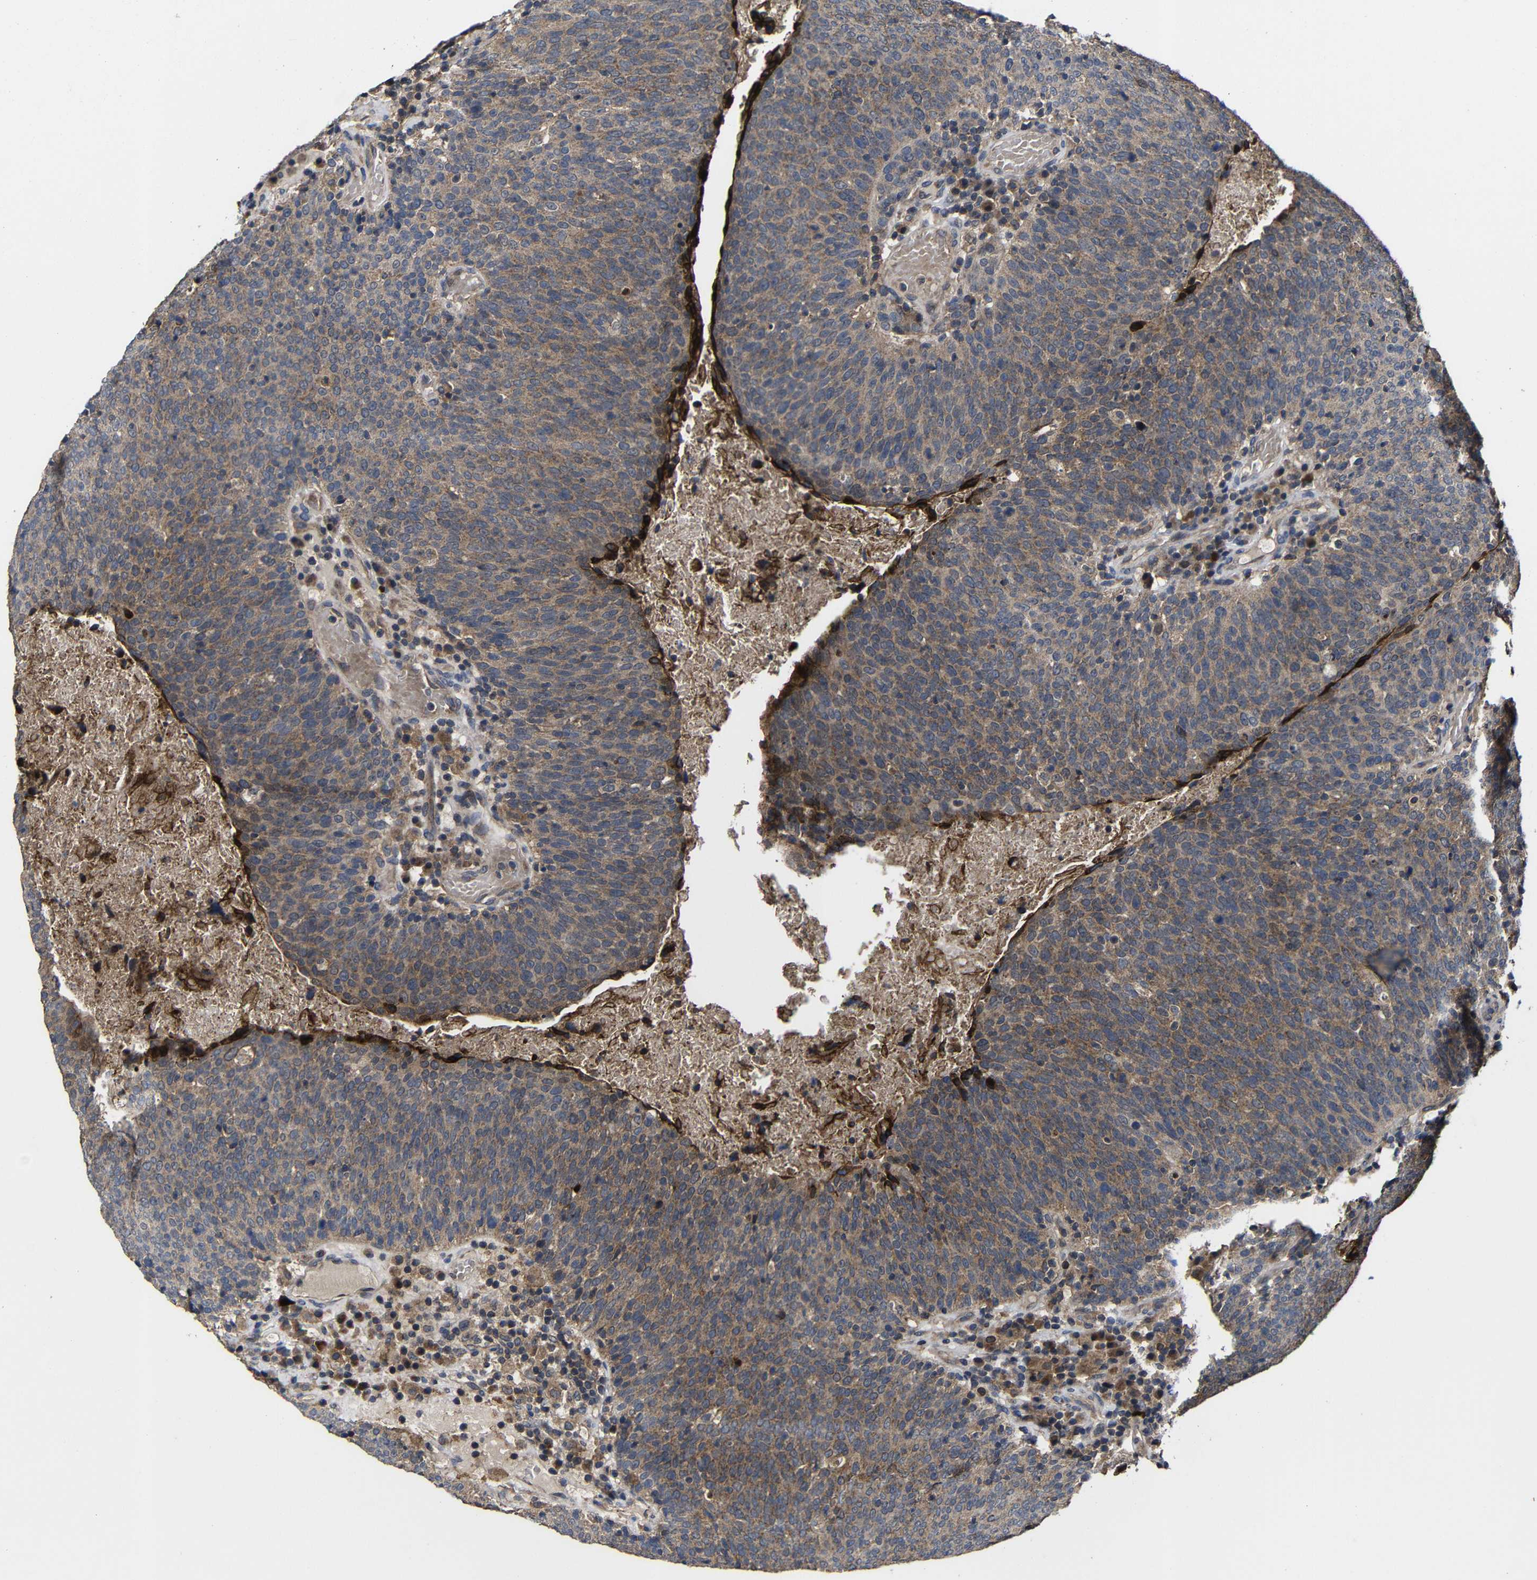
{"staining": {"intensity": "moderate", "quantity": ">75%", "location": "cytoplasmic/membranous"}, "tissue": "head and neck cancer", "cell_type": "Tumor cells", "image_type": "cancer", "snomed": [{"axis": "morphology", "description": "Squamous cell carcinoma, NOS"}, {"axis": "morphology", "description": "Squamous cell carcinoma, metastatic, NOS"}, {"axis": "topography", "description": "Lymph node"}, {"axis": "topography", "description": "Head-Neck"}], "caption": "Immunohistochemical staining of human head and neck cancer shows medium levels of moderate cytoplasmic/membranous expression in about >75% of tumor cells. (DAB IHC with brightfield microscopy, high magnification).", "gene": "LPAR5", "patient": {"sex": "male", "age": 62}}